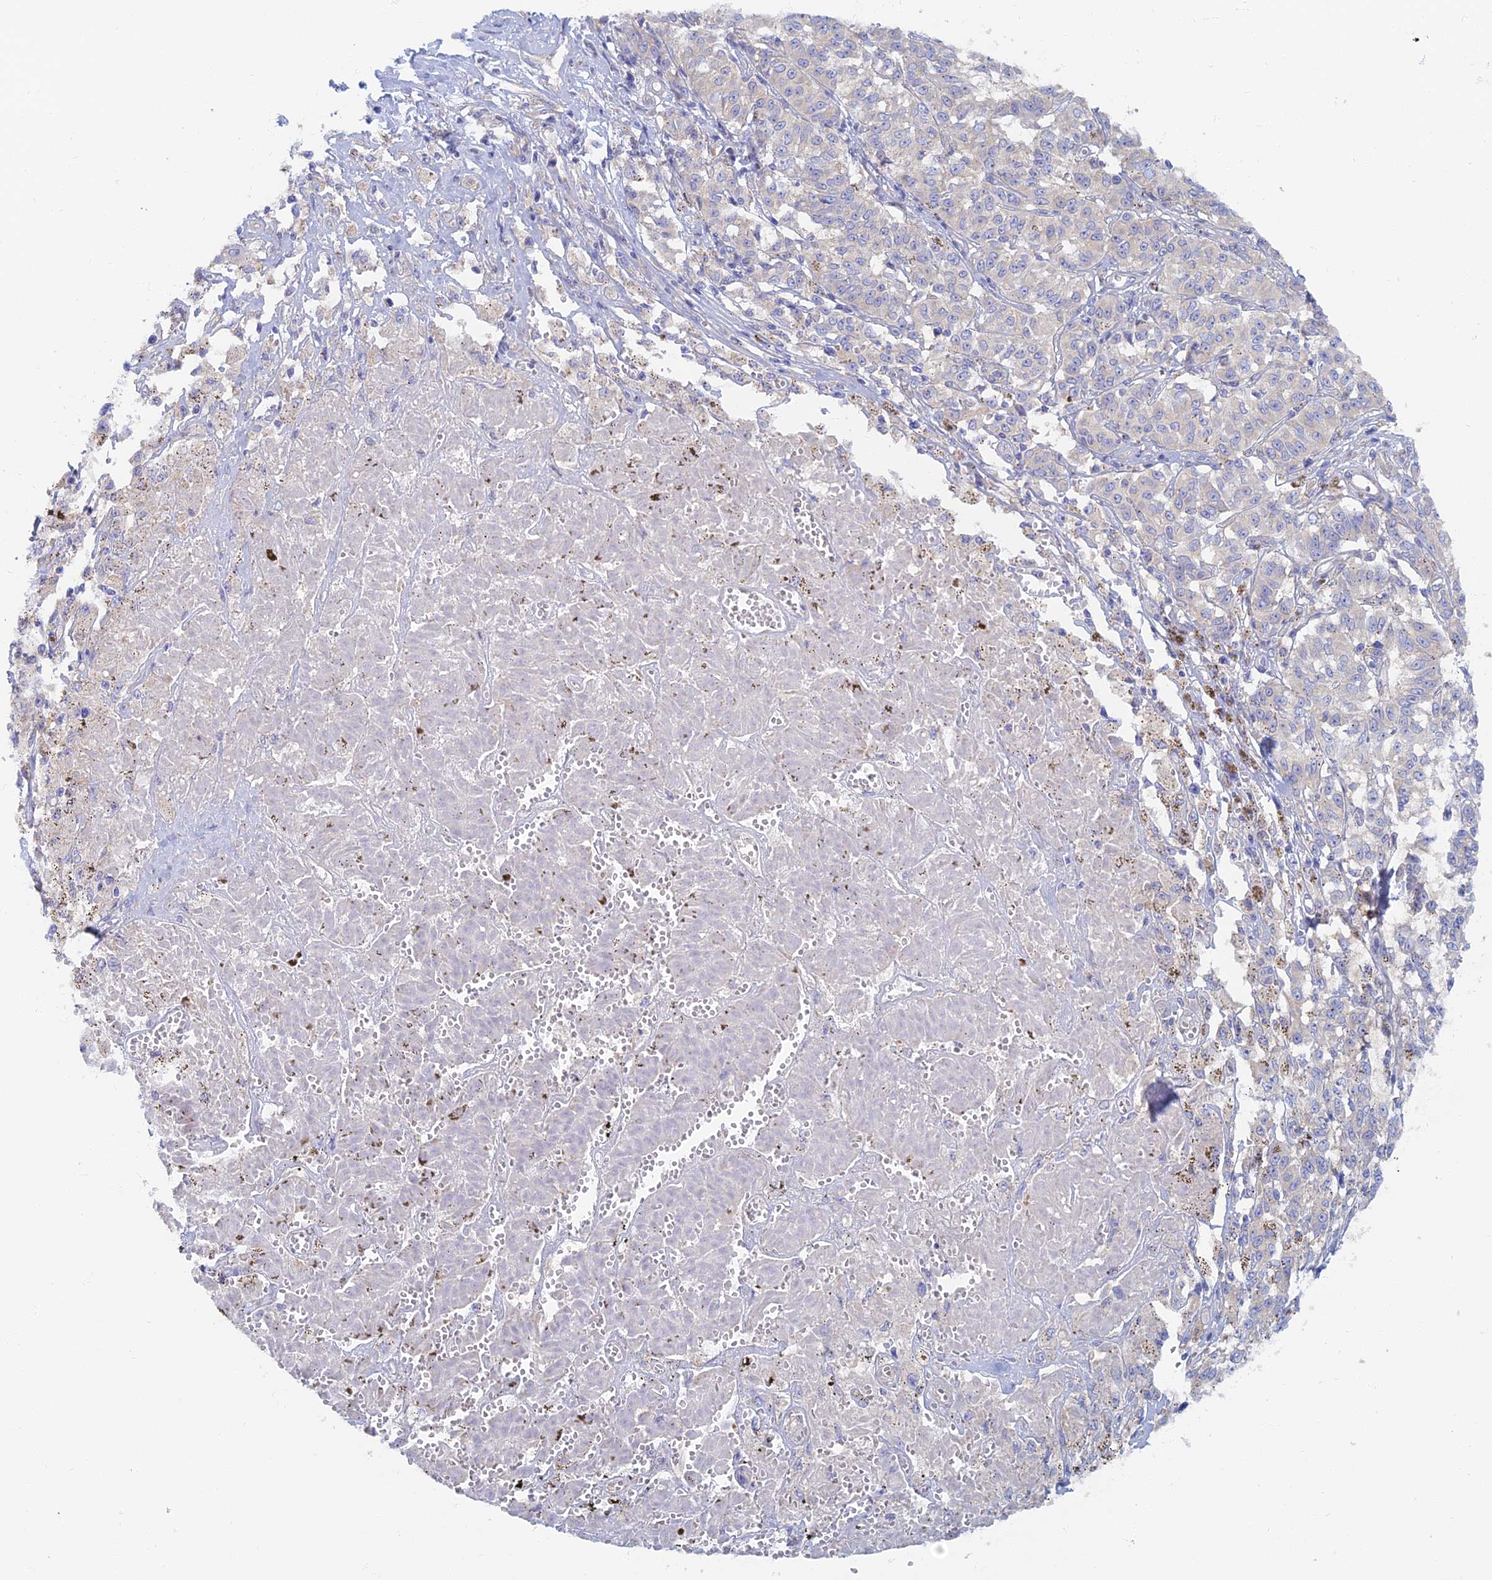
{"staining": {"intensity": "negative", "quantity": "none", "location": "none"}, "tissue": "melanoma", "cell_type": "Tumor cells", "image_type": "cancer", "snomed": [{"axis": "morphology", "description": "Malignant melanoma, NOS"}, {"axis": "topography", "description": "Skin"}], "caption": "A high-resolution photomicrograph shows immunohistochemistry staining of melanoma, which shows no significant positivity in tumor cells.", "gene": "TMEM44", "patient": {"sex": "female", "age": 72}}